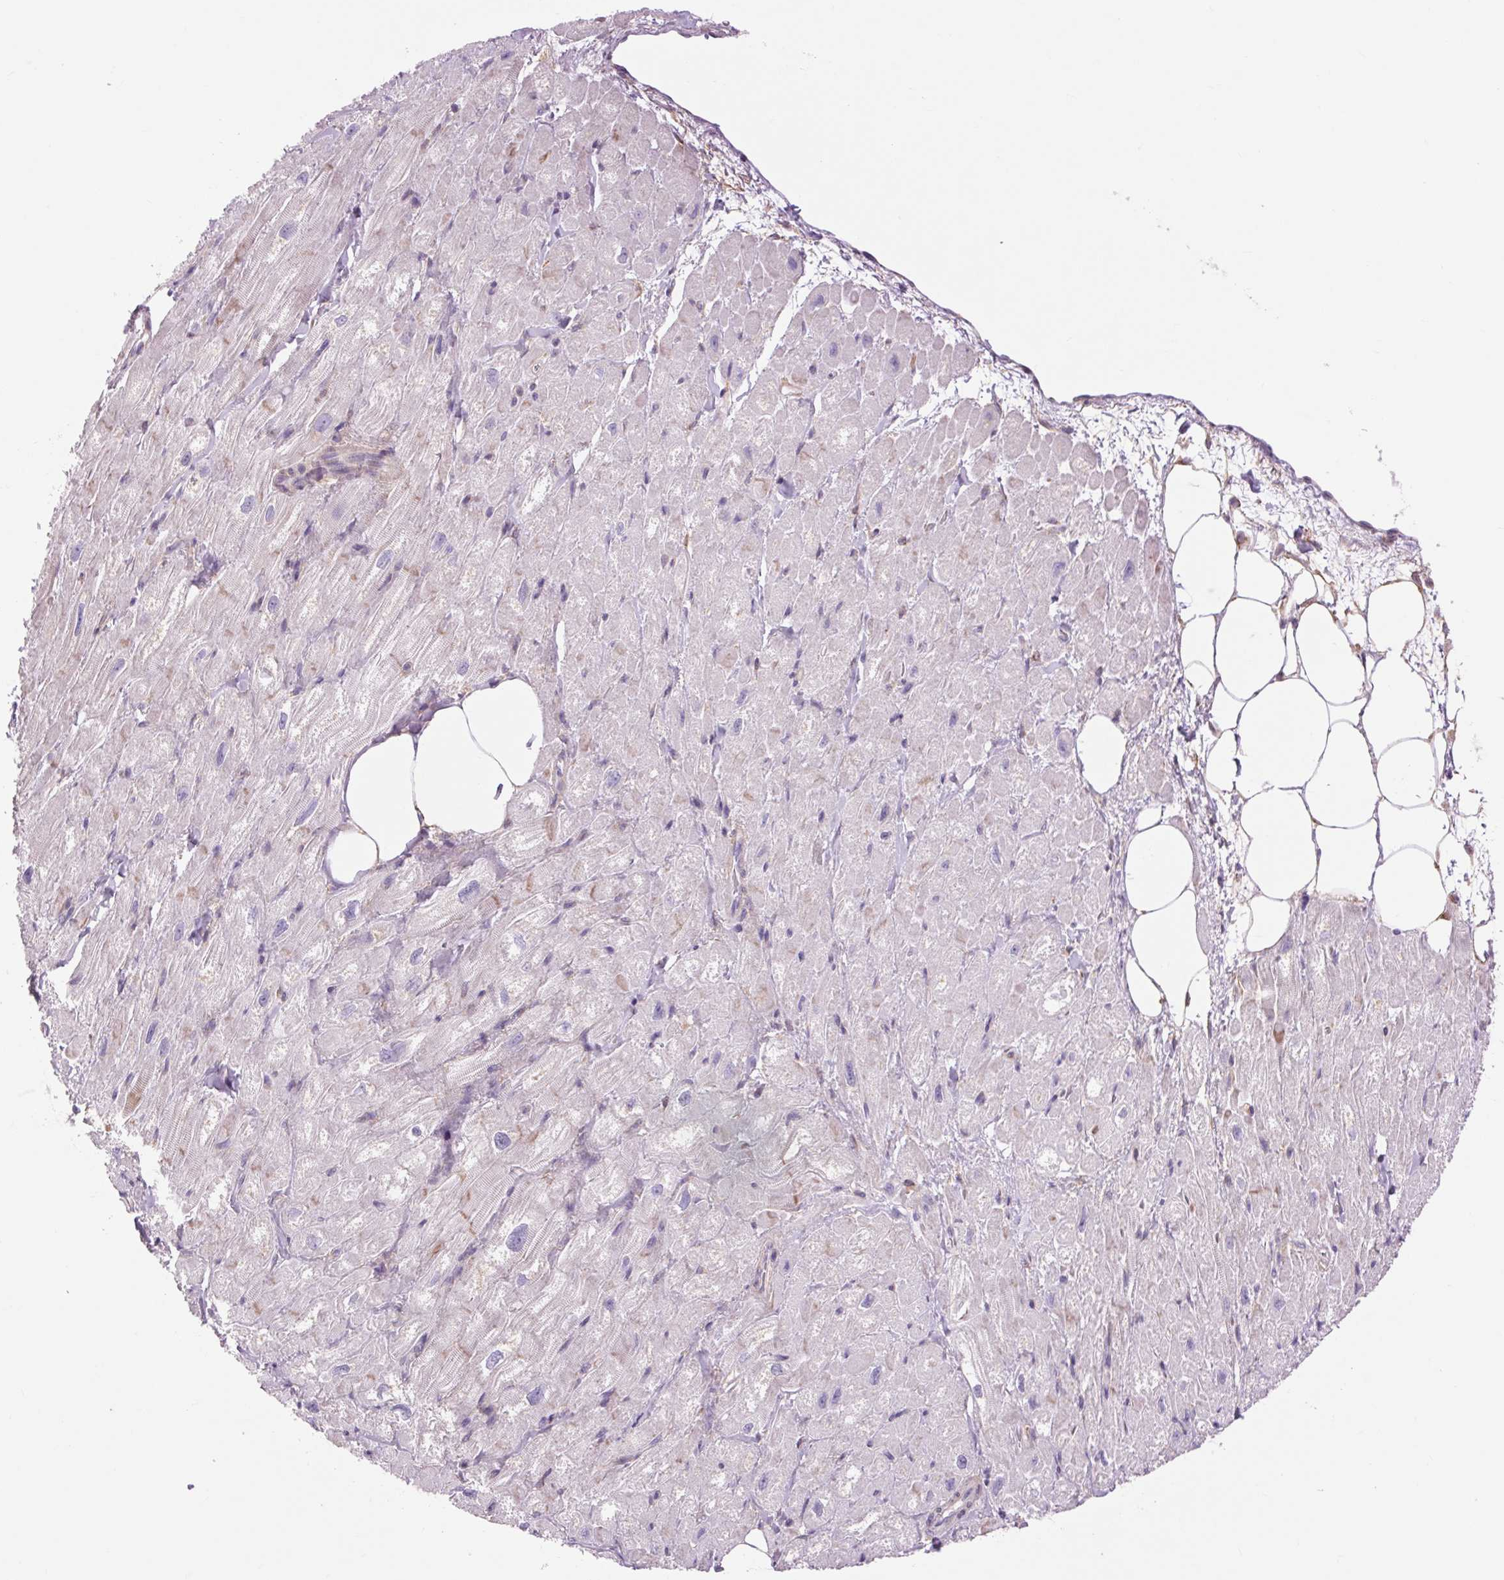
{"staining": {"intensity": "weak", "quantity": "25%-75%", "location": "cytoplasmic/membranous"}, "tissue": "heart muscle", "cell_type": "Cardiomyocytes", "image_type": "normal", "snomed": [{"axis": "morphology", "description": "Normal tissue, NOS"}, {"axis": "topography", "description": "Heart"}], "caption": "Protein analysis of benign heart muscle displays weak cytoplasmic/membranous staining in about 25%-75% of cardiomyocytes. The staining was performed using DAB (3,3'-diaminobenzidine), with brown indicating positive protein expression. Nuclei are stained blue with hematoxylin.", "gene": "SOWAHC", "patient": {"sex": "female", "age": 62}}